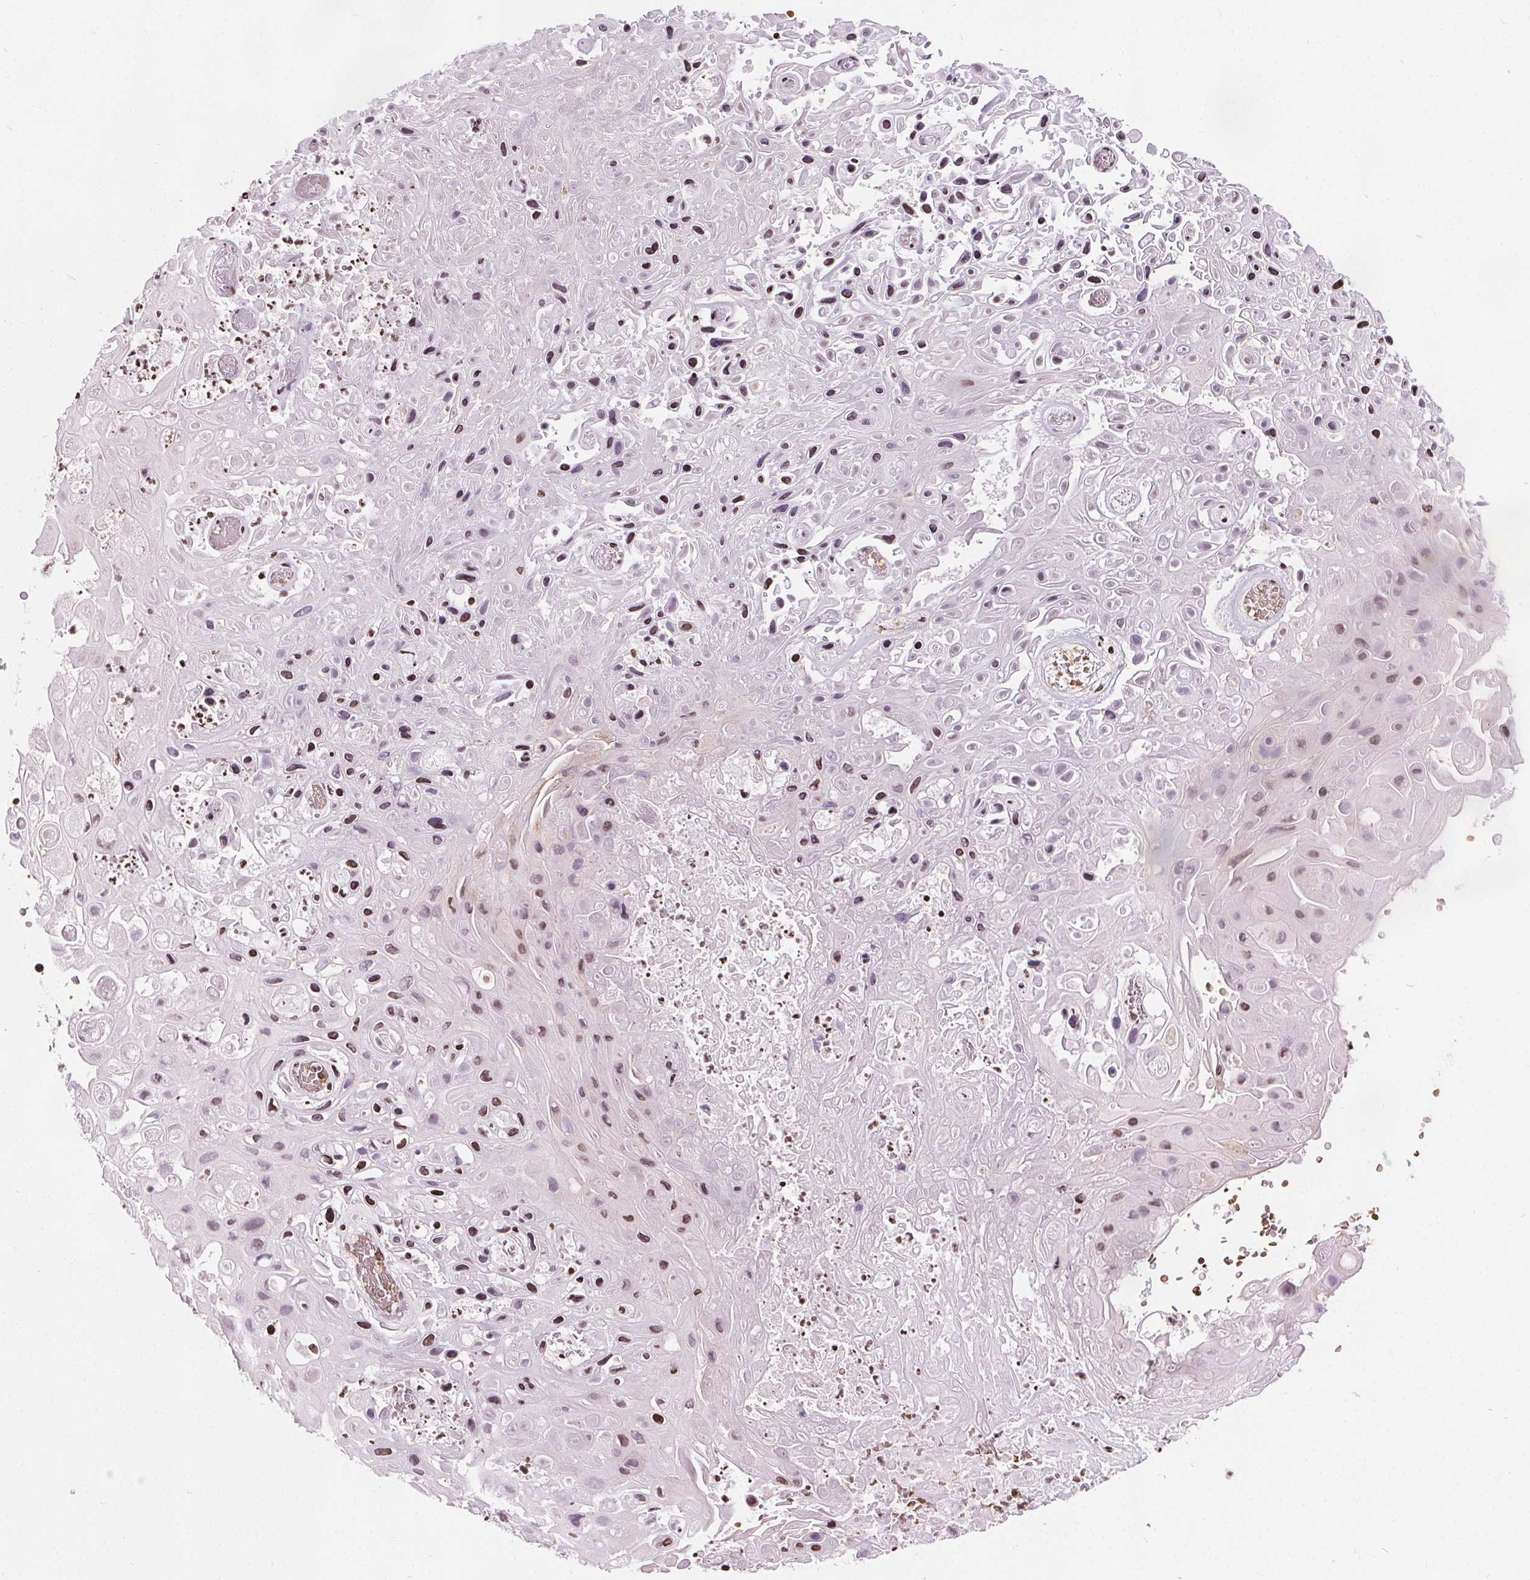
{"staining": {"intensity": "weak", "quantity": "<25%", "location": "nuclear"}, "tissue": "skin cancer", "cell_type": "Tumor cells", "image_type": "cancer", "snomed": [{"axis": "morphology", "description": "Squamous cell carcinoma, NOS"}, {"axis": "topography", "description": "Skin"}], "caption": "An IHC micrograph of skin squamous cell carcinoma is shown. There is no staining in tumor cells of skin squamous cell carcinoma.", "gene": "ISLR2", "patient": {"sex": "male", "age": 82}}